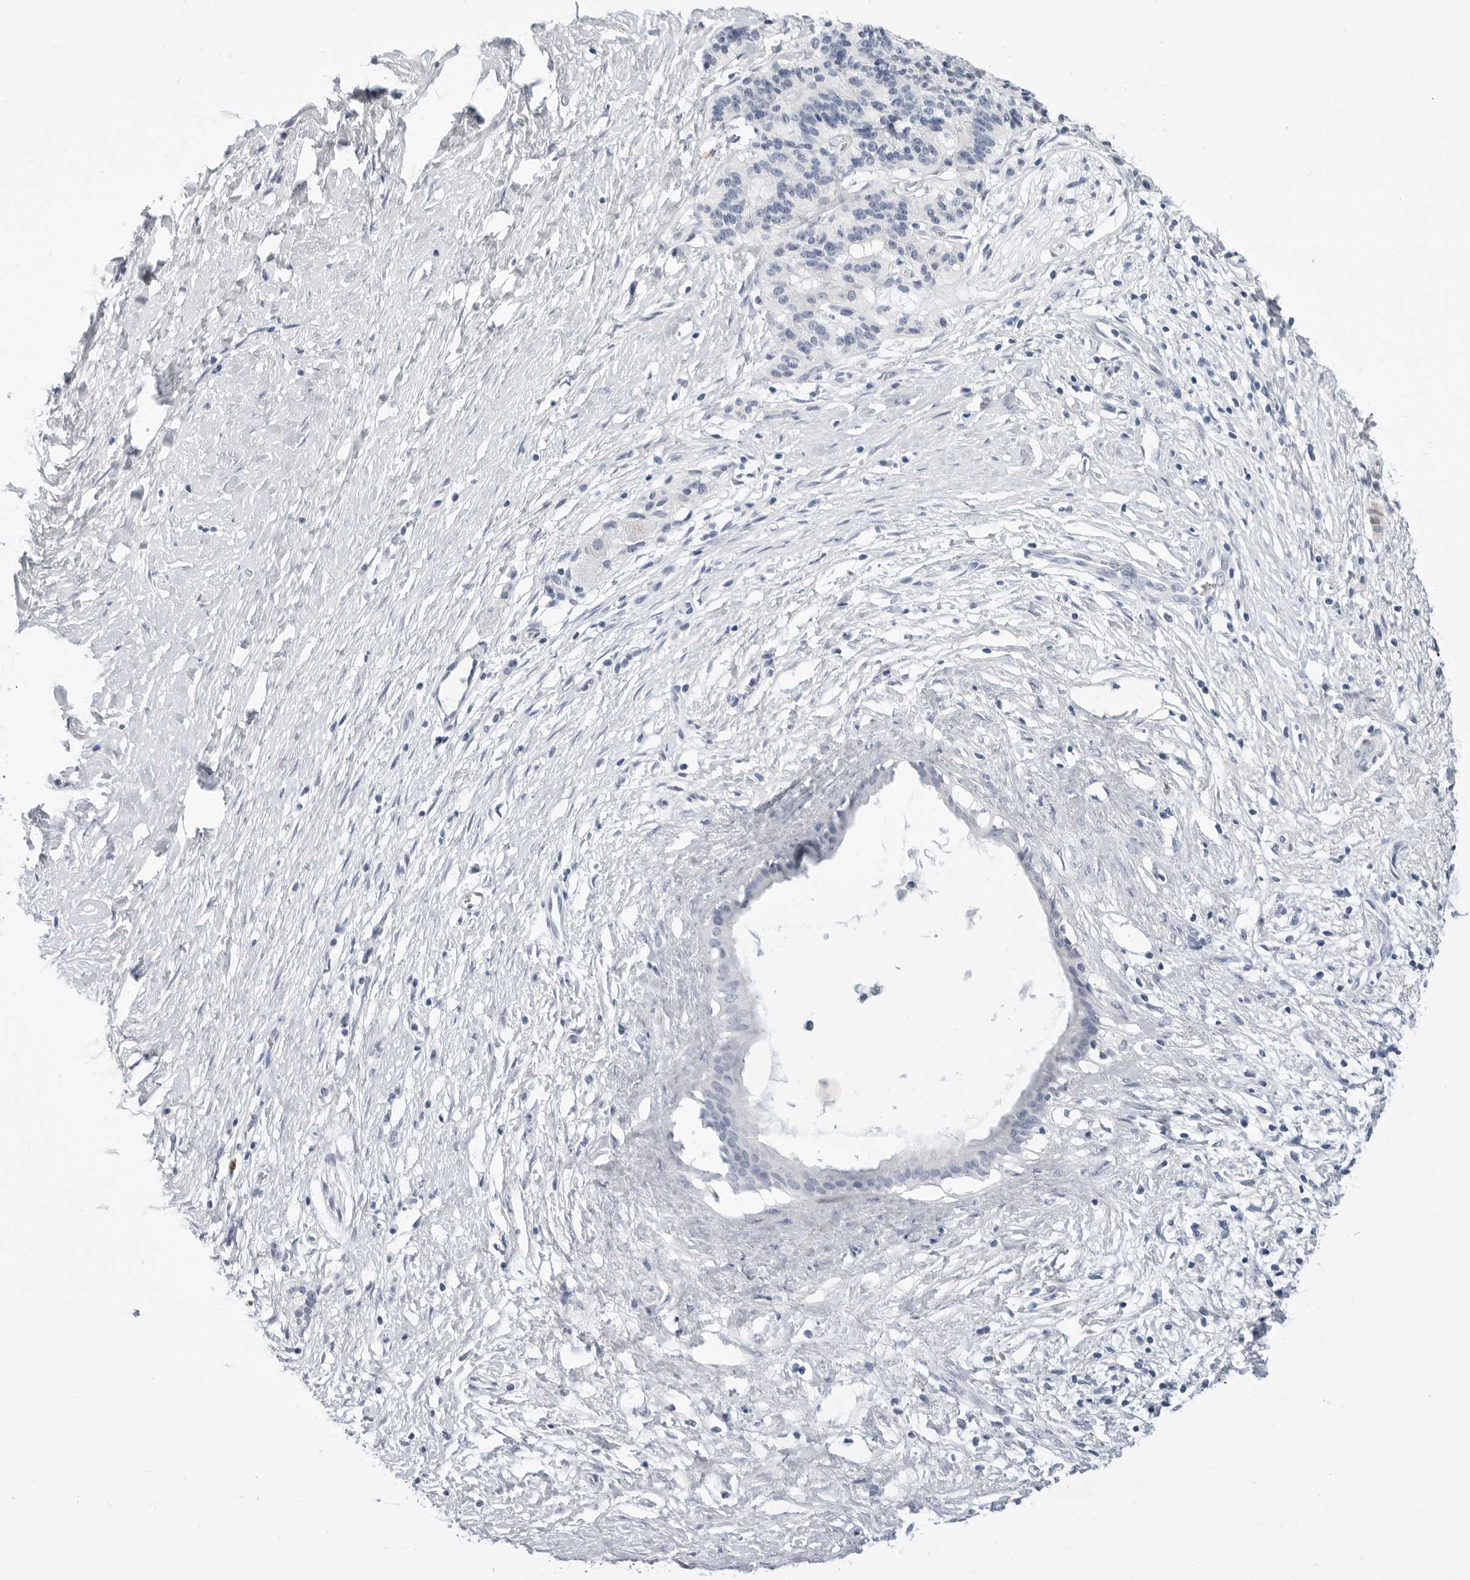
{"staining": {"intensity": "negative", "quantity": "none", "location": "none"}, "tissue": "pancreatic cancer", "cell_type": "Tumor cells", "image_type": "cancer", "snomed": [{"axis": "morphology", "description": "Adenocarcinoma, NOS"}, {"axis": "topography", "description": "Pancreas"}], "caption": "IHC photomicrograph of pancreatic cancer stained for a protein (brown), which shows no staining in tumor cells.", "gene": "PLN", "patient": {"sex": "male", "age": 50}}